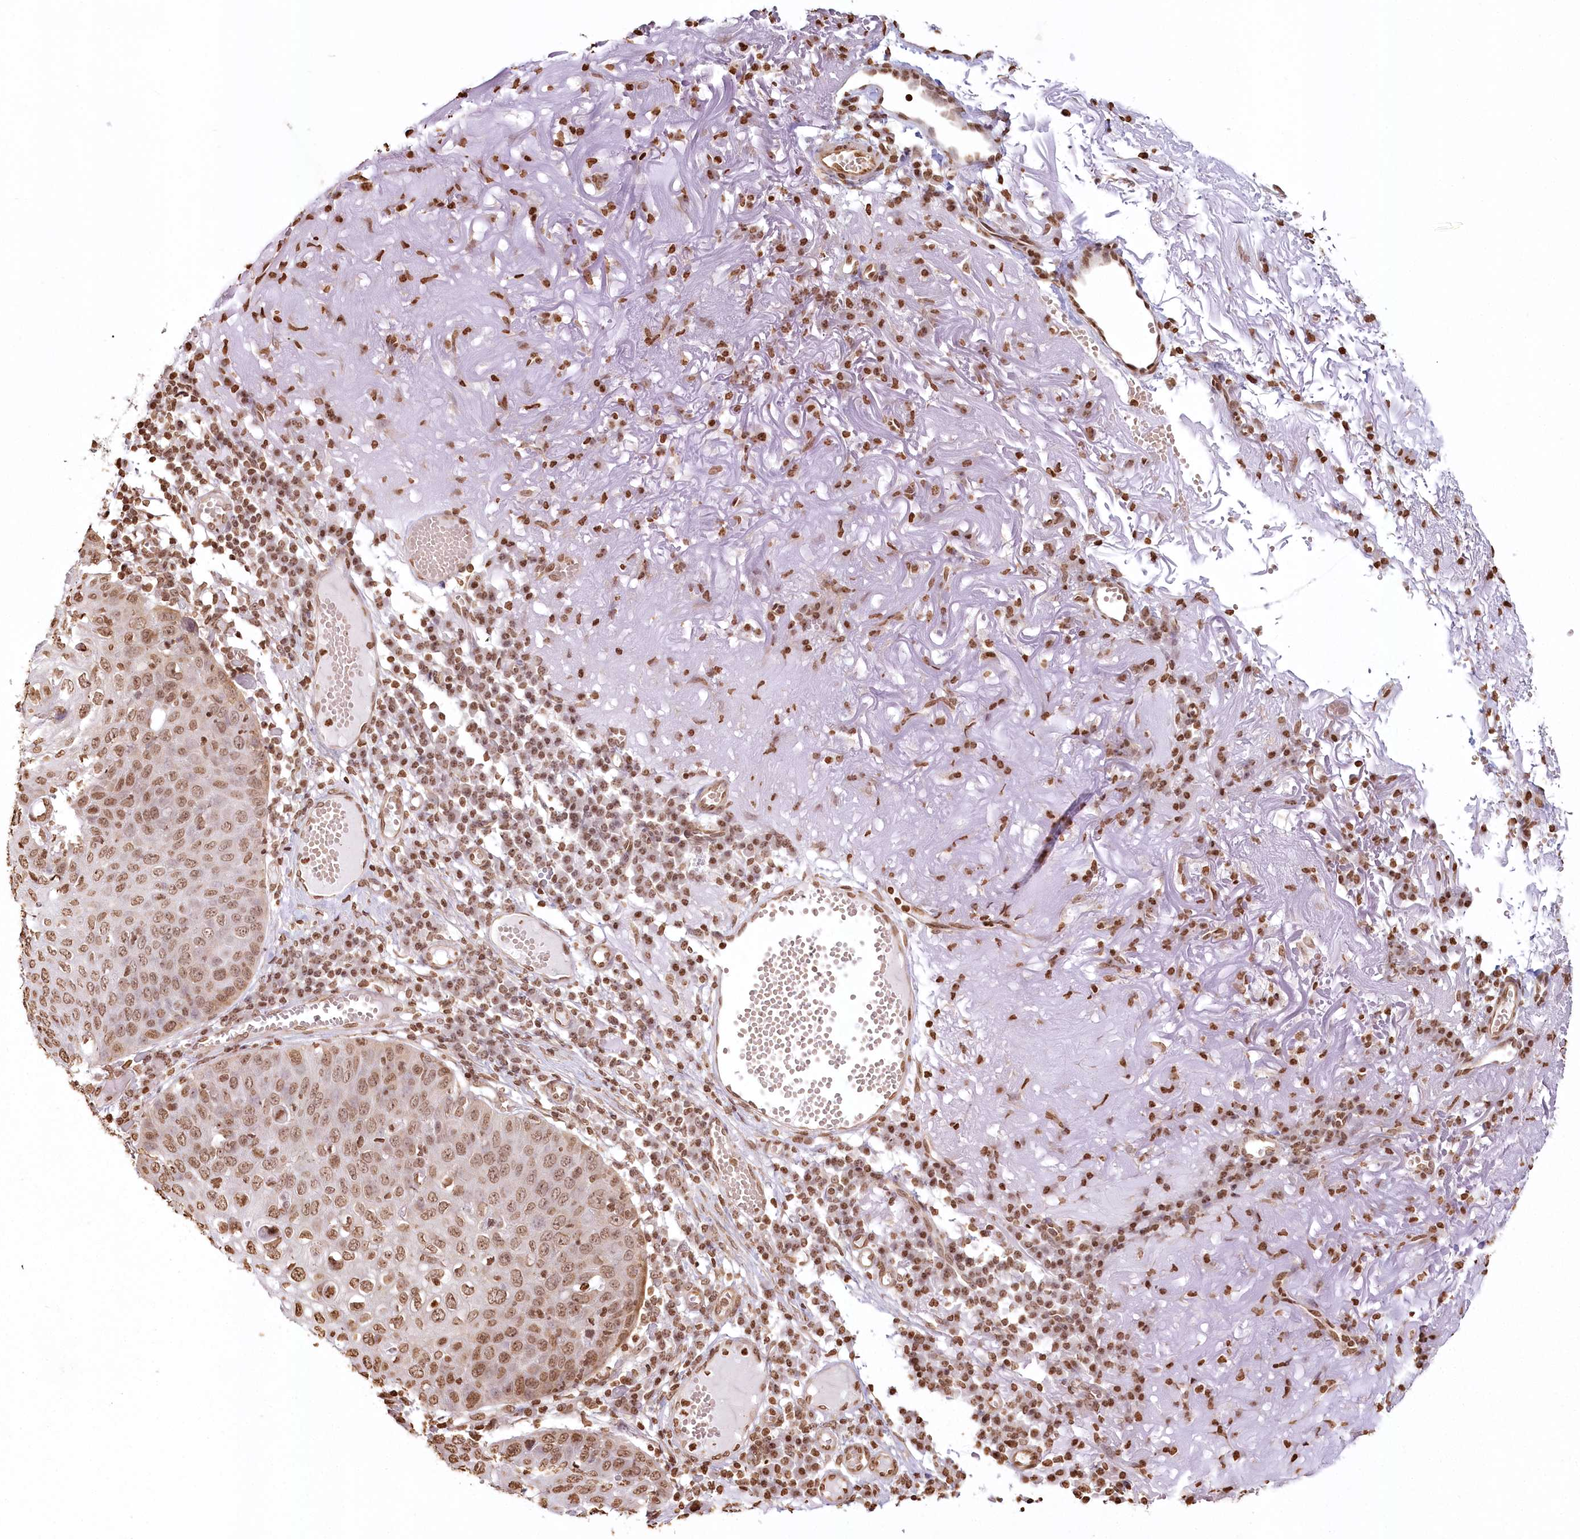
{"staining": {"intensity": "moderate", "quantity": ">75%", "location": "nuclear"}, "tissue": "skin cancer", "cell_type": "Tumor cells", "image_type": "cancer", "snomed": [{"axis": "morphology", "description": "Squamous cell carcinoma, NOS"}, {"axis": "topography", "description": "Skin"}], "caption": "High-power microscopy captured an IHC micrograph of skin squamous cell carcinoma, revealing moderate nuclear positivity in about >75% of tumor cells. (brown staining indicates protein expression, while blue staining denotes nuclei).", "gene": "FAM13A", "patient": {"sex": "female", "age": 90}}